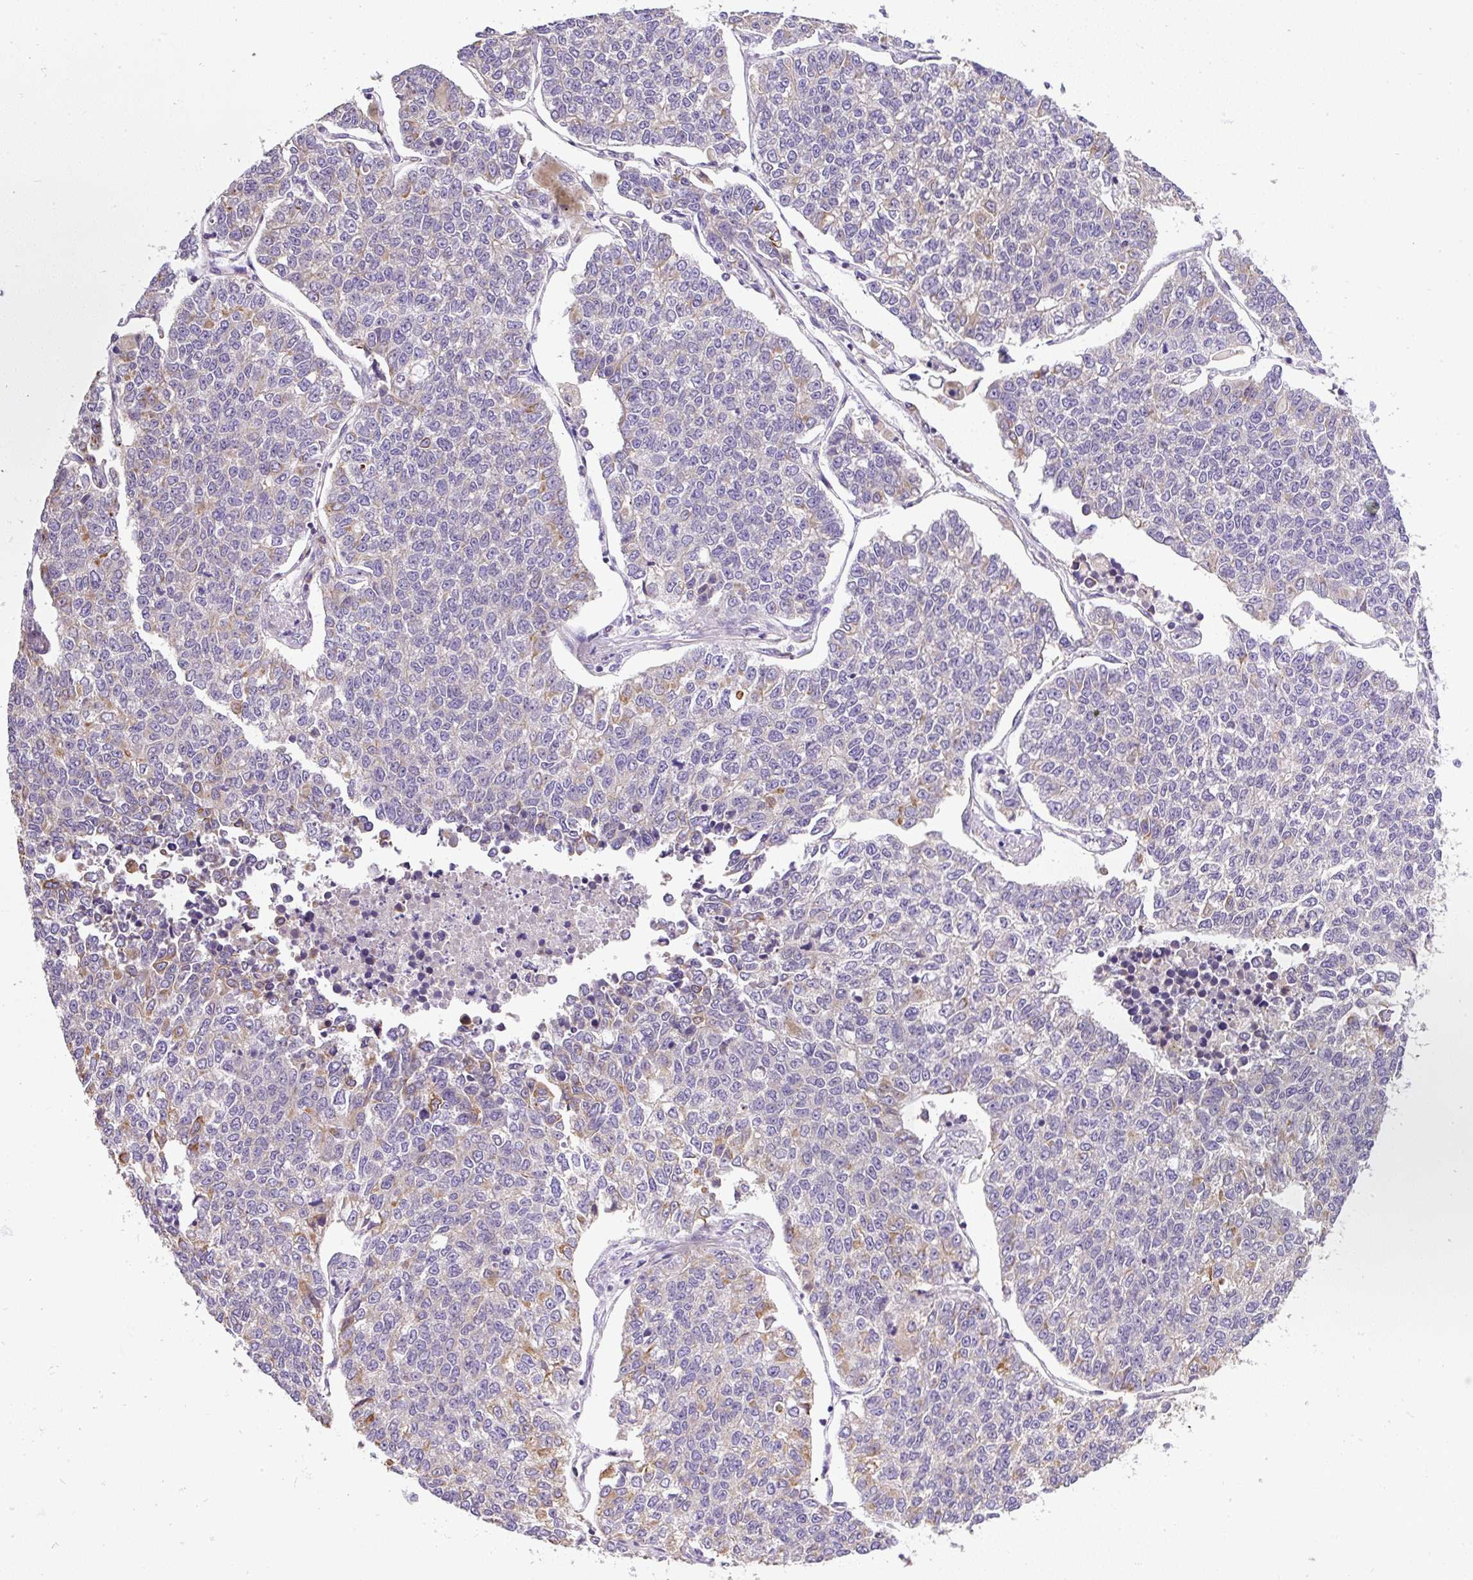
{"staining": {"intensity": "weak", "quantity": "<25%", "location": "cytoplasmic/membranous"}, "tissue": "lung cancer", "cell_type": "Tumor cells", "image_type": "cancer", "snomed": [{"axis": "morphology", "description": "Adenocarcinoma, NOS"}, {"axis": "topography", "description": "Lung"}], "caption": "DAB immunohistochemical staining of human lung cancer reveals no significant expression in tumor cells.", "gene": "FAM149A", "patient": {"sex": "male", "age": 49}}